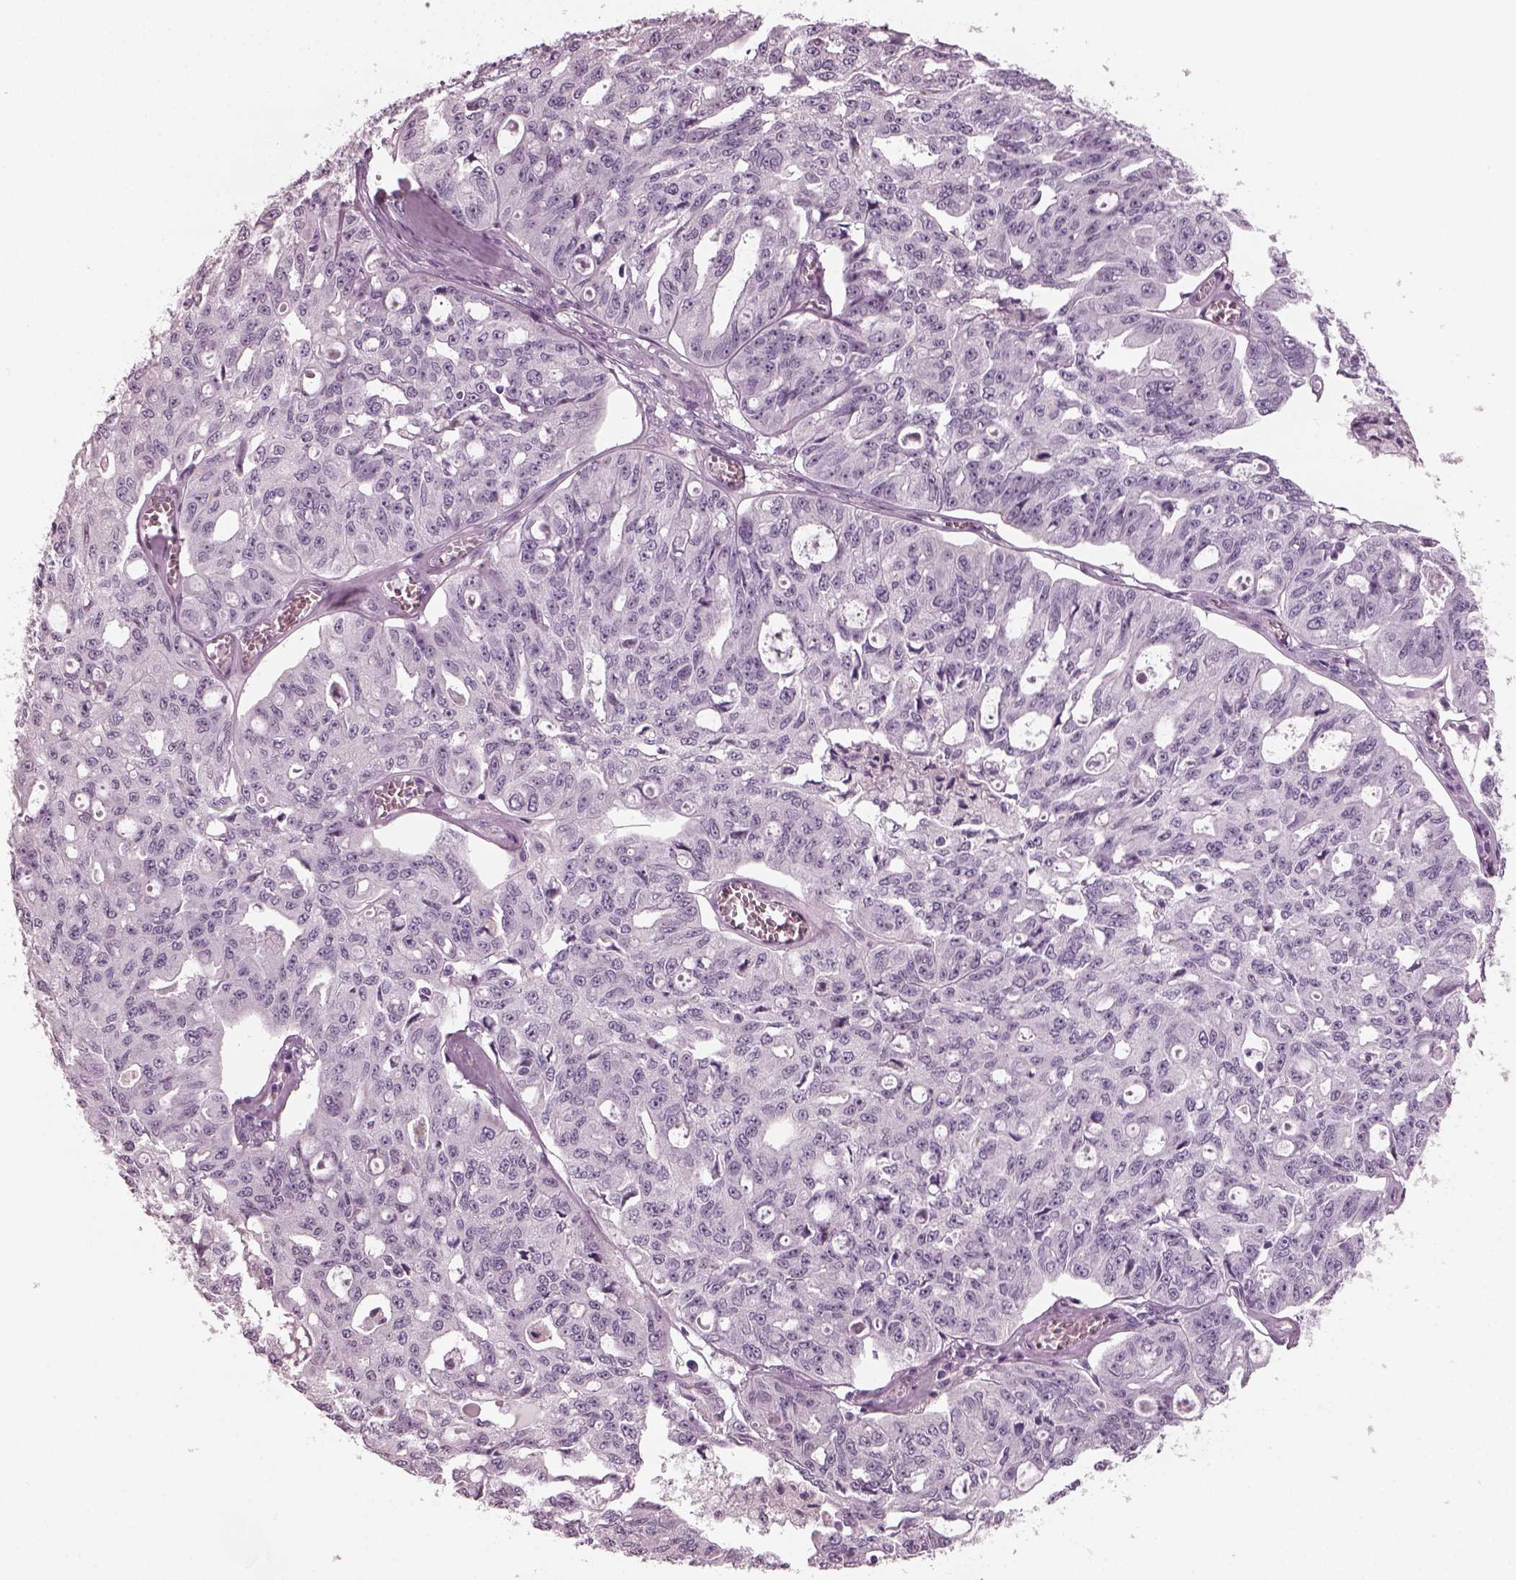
{"staining": {"intensity": "negative", "quantity": "none", "location": "none"}, "tissue": "ovarian cancer", "cell_type": "Tumor cells", "image_type": "cancer", "snomed": [{"axis": "morphology", "description": "Carcinoma, endometroid"}, {"axis": "topography", "description": "Ovary"}], "caption": "Ovarian cancer (endometroid carcinoma) was stained to show a protein in brown. There is no significant staining in tumor cells.", "gene": "RCVRN", "patient": {"sex": "female", "age": 65}}